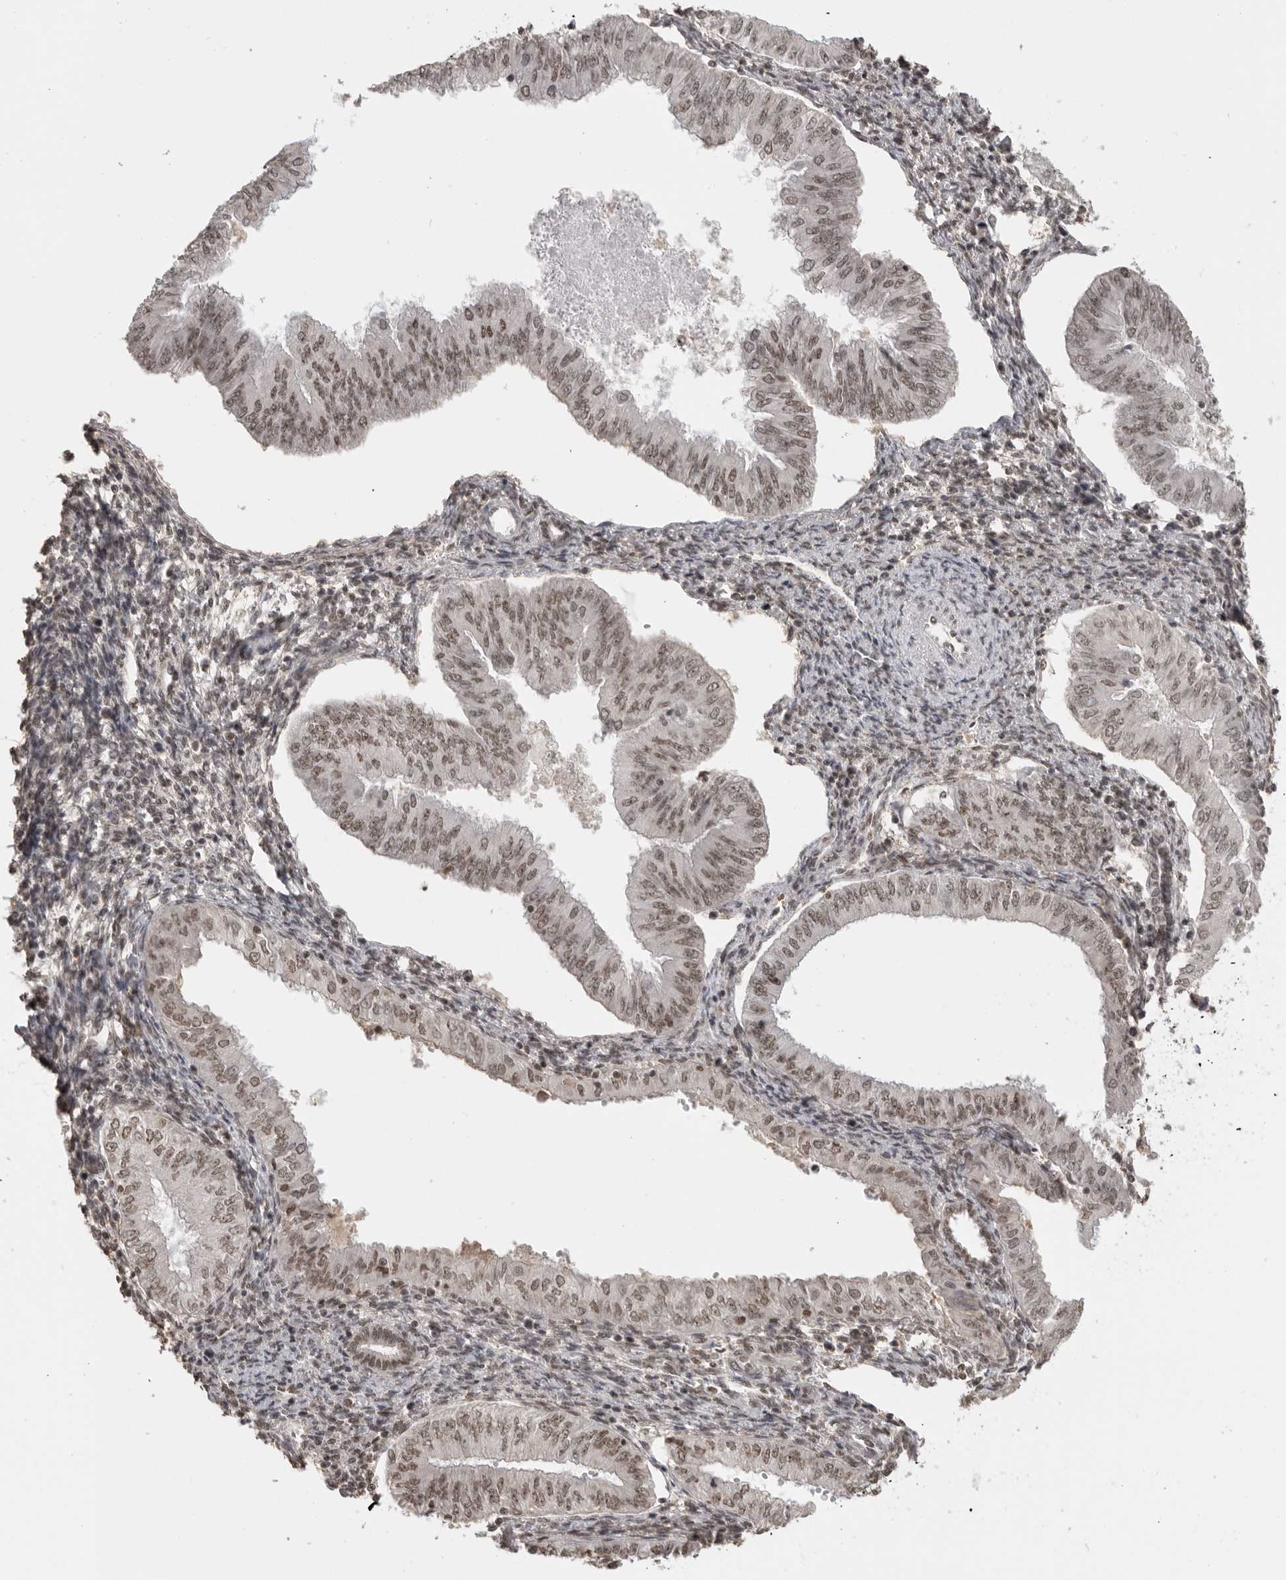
{"staining": {"intensity": "moderate", "quantity": ">75%", "location": "nuclear"}, "tissue": "endometrial cancer", "cell_type": "Tumor cells", "image_type": "cancer", "snomed": [{"axis": "morphology", "description": "Normal tissue, NOS"}, {"axis": "morphology", "description": "Adenocarcinoma, NOS"}, {"axis": "topography", "description": "Endometrium"}], "caption": "Brown immunohistochemical staining in human endometrial cancer demonstrates moderate nuclear expression in about >75% of tumor cells.", "gene": "RPA2", "patient": {"sex": "female", "age": 53}}